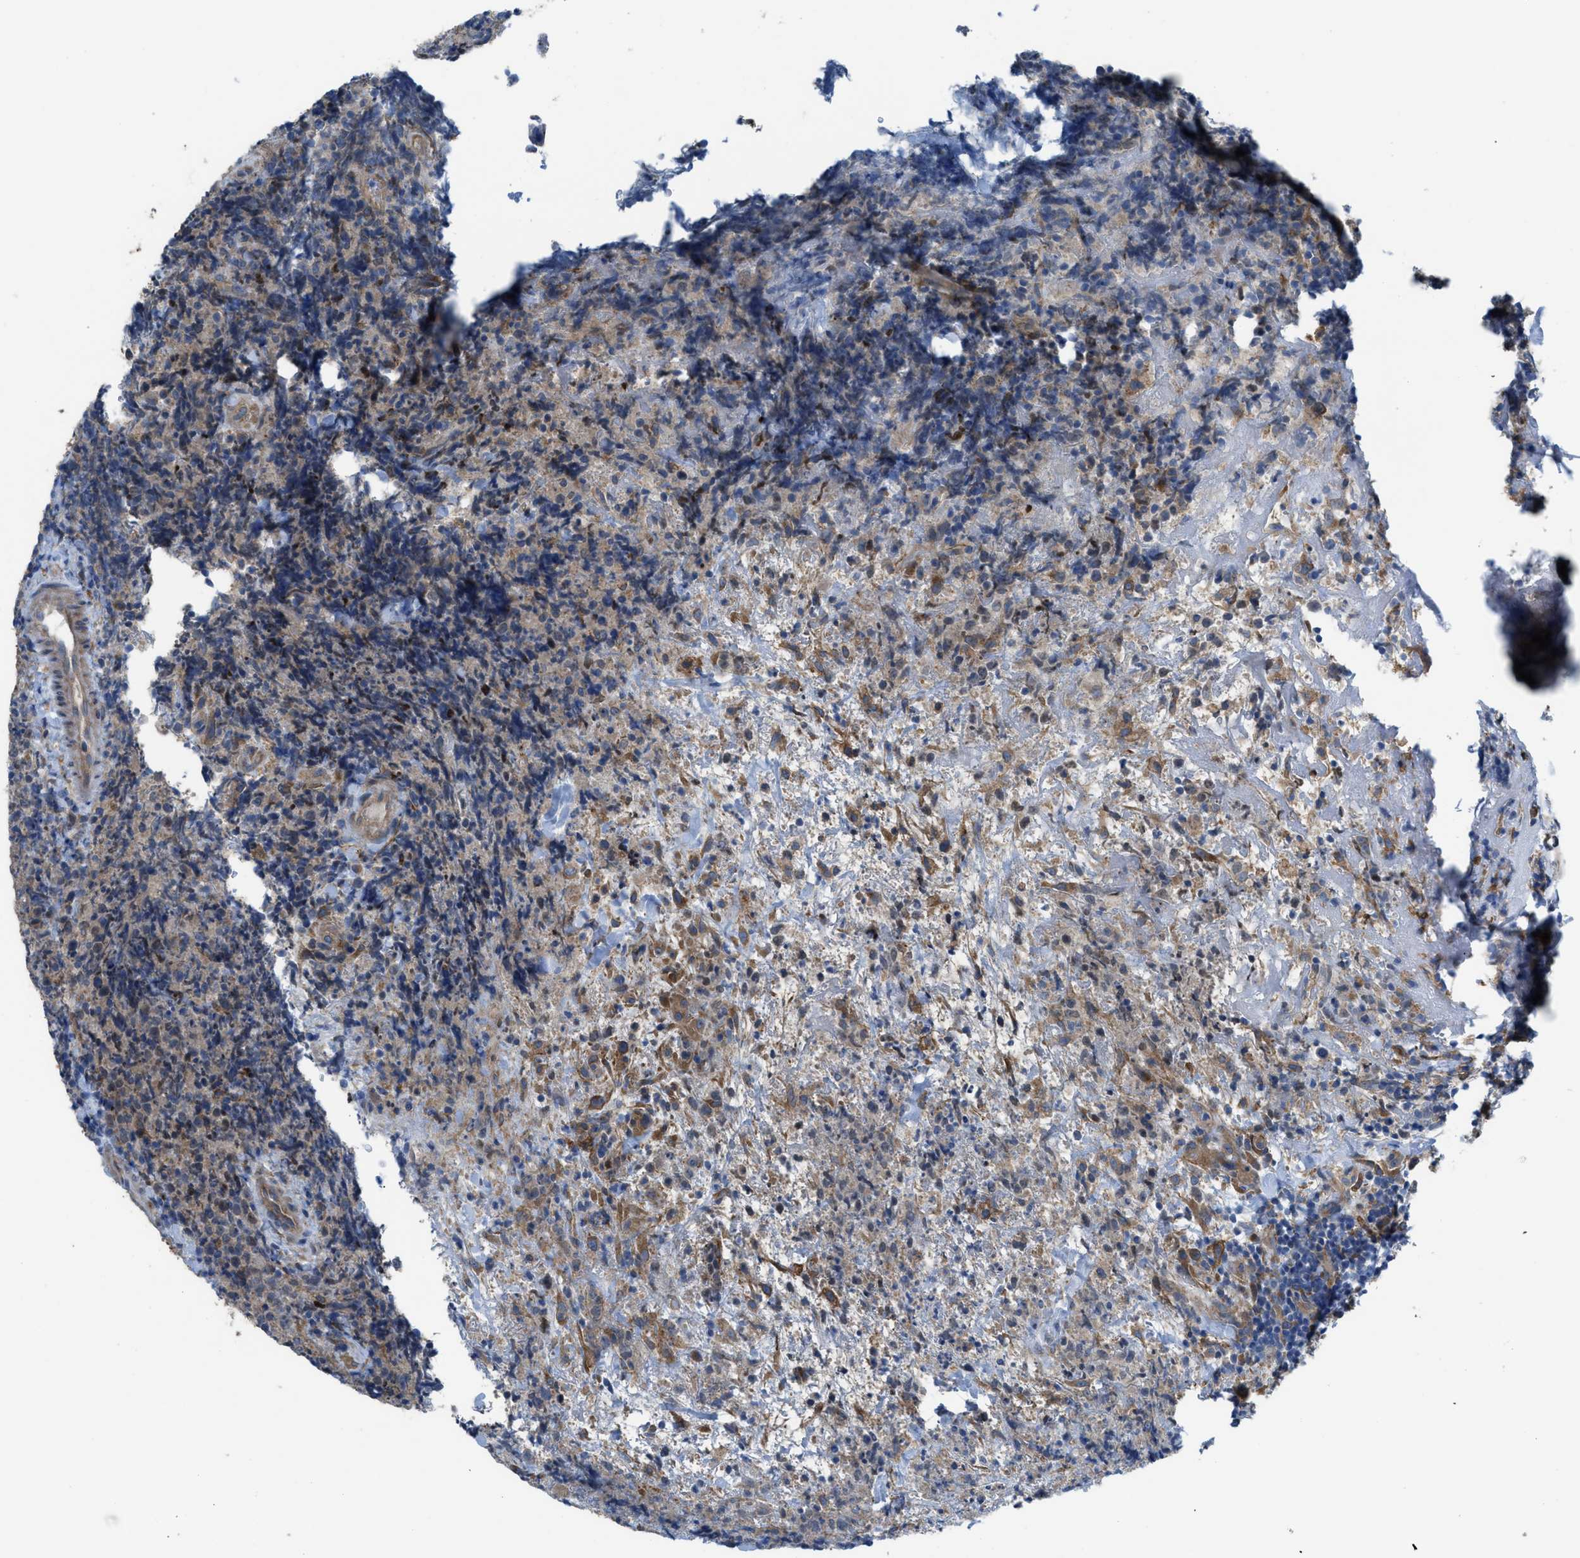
{"staining": {"intensity": "negative", "quantity": "none", "location": "none"}, "tissue": "lymphoma", "cell_type": "Tumor cells", "image_type": "cancer", "snomed": [{"axis": "morphology", "description": "Malignant lymphoma, non-Hodgkin's type, High grade"}, {"axis": "topography", "description": "Tonsil"}], "caption": "There is no significant positivity in tumor cells of lymphoma.", "gene": "EGFR", "patient": {"sex": "female", "age": 36}}